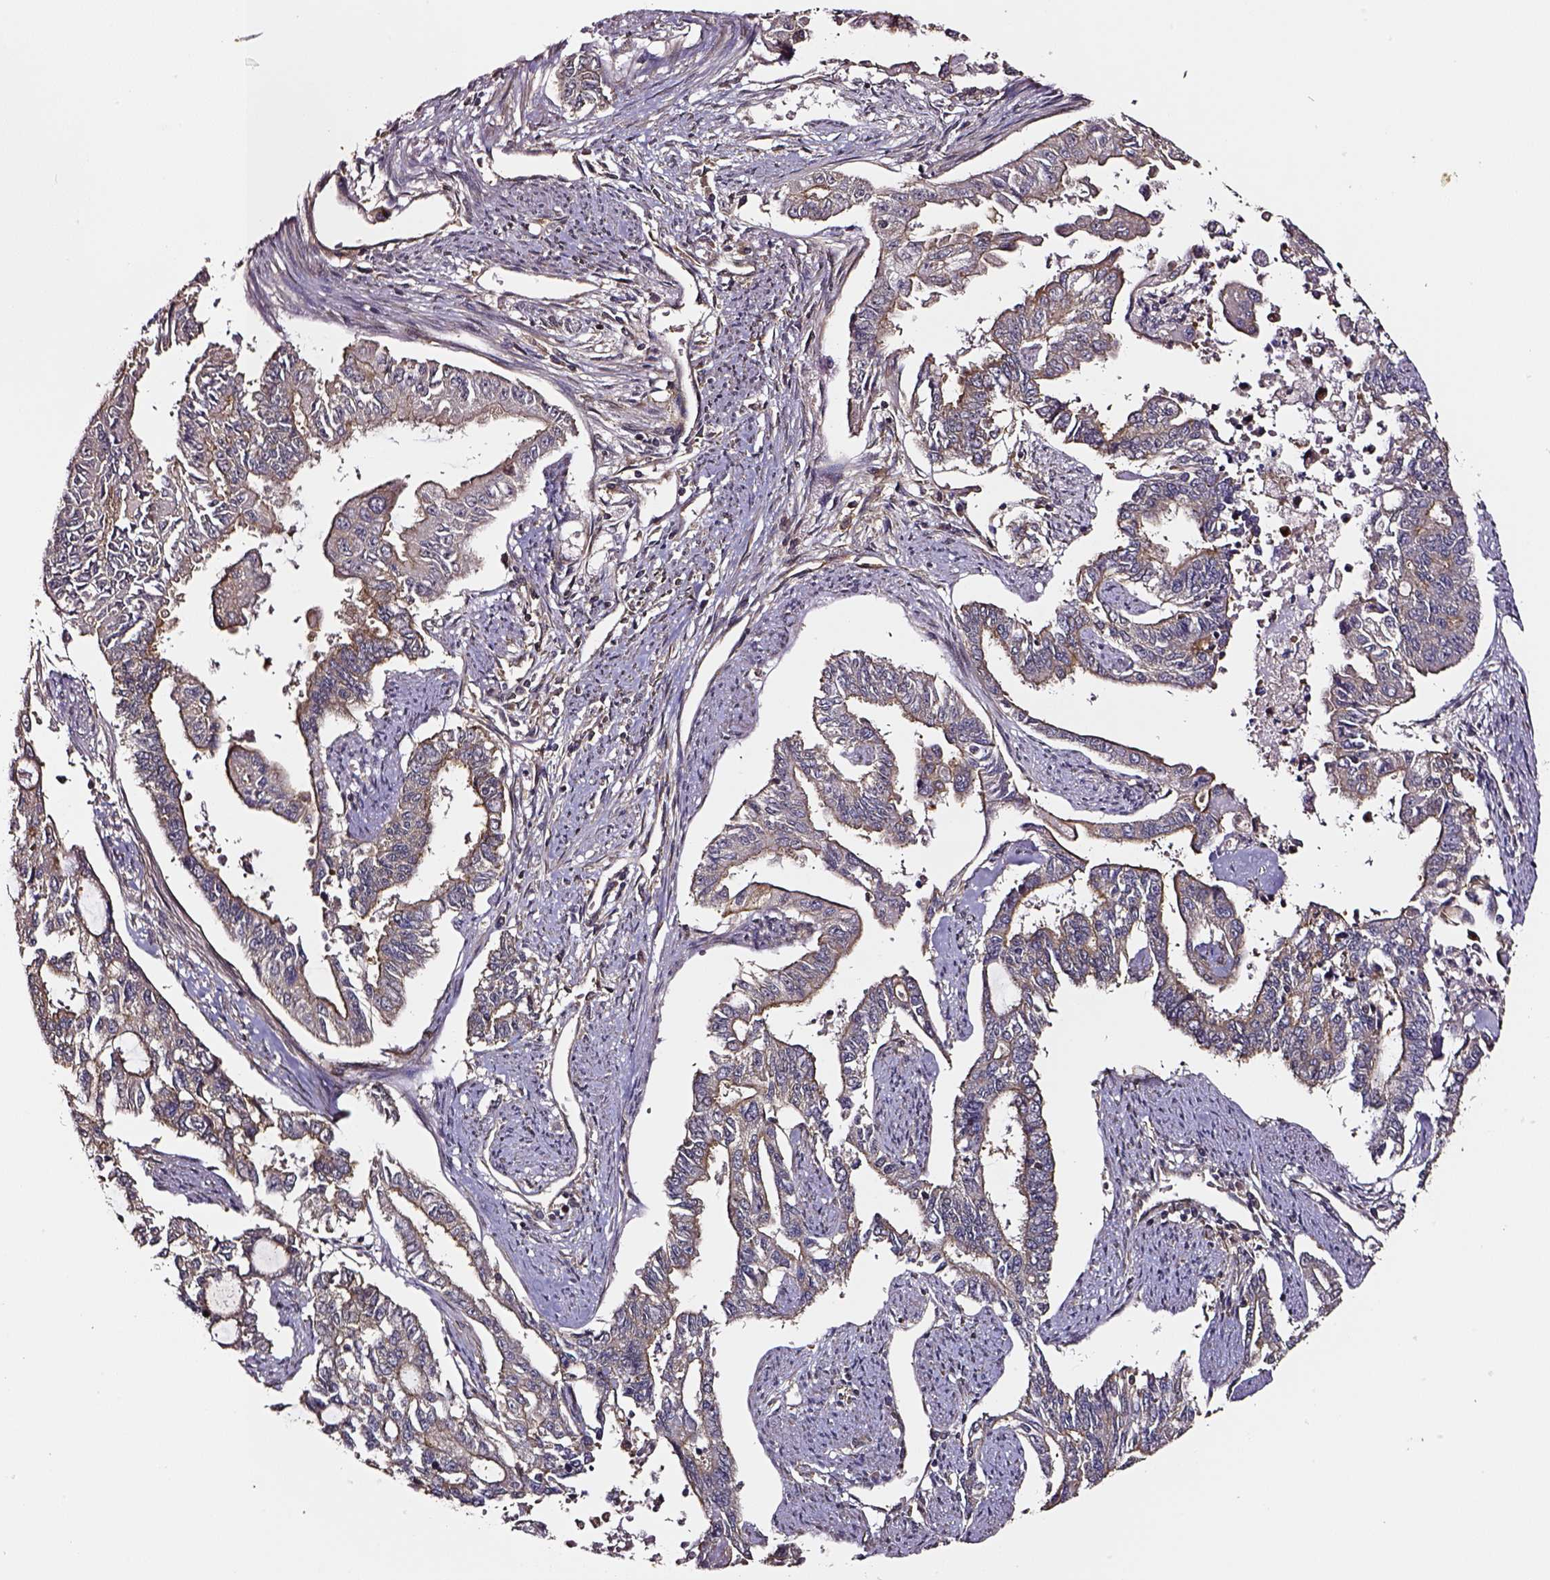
{"staining": {"intensity": "moderate", "quantity": "25%-75%", "location": "cytoplasmic/membranous"}, "tissue": "endometrial cancer", "cell_type": "Tumor cells", "image_type": "cancer", "snomed": [{"axis": "morphology", "description": "Adenocarcinoma, NOS"}, {"axis": "topography", "description": "Uterus"}], "caption": "Brown immunohistochemical staining in human endometrial cancer shows moderate cytoplasmic/membranous expression in approximately 25%-75% of tumor cells.", "gene": "RASSF5", "patient": {"sex": "female", "age": 59}}